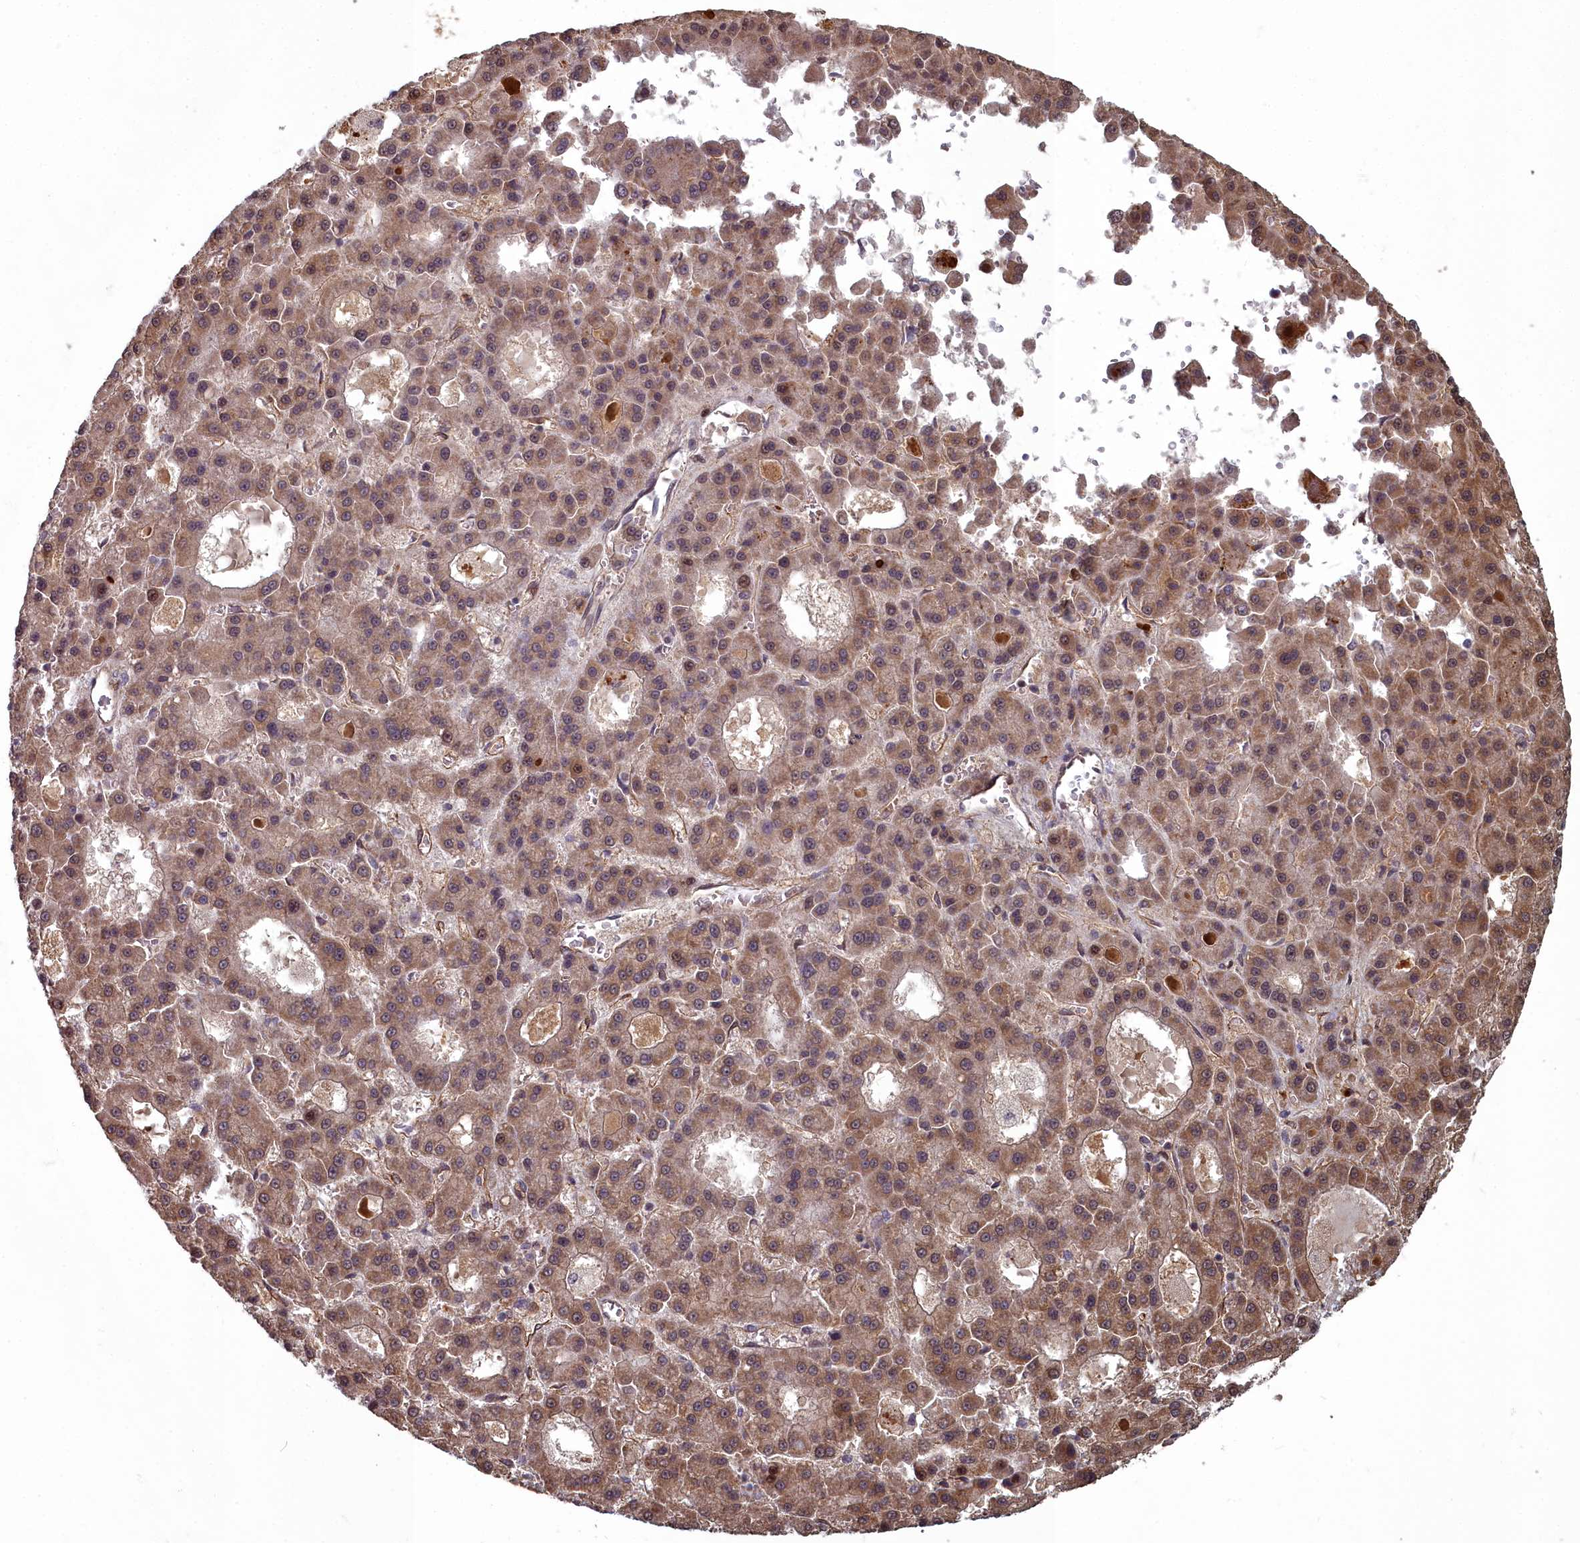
{"staining": {"intensity": "moderate", "quantity": "25%-75%", "location": "cytoplasmic/membranous,nuclear"}, "tissue": "liver cancer", "cell_type": "Tumor cells", "image_type": "cancer", "snomed": [{"axis": "morphology", "description": "Carcinoma, Hepatocellular, NOS"}, {"axis": "topography", "description": "Liver"}], "caption": "An image of human liver cancer (hepatocellular carcinoma) stained for a protein shows moderate cytoplasmic/membranous and nuclear brown staining in tumor cells. Immunohistochemistry (ihc) stains the protein of interest in brown and the nuclei are stained blue.", "gene": "TSPYL4", "patient": {"sex": "male", "age": 70}}